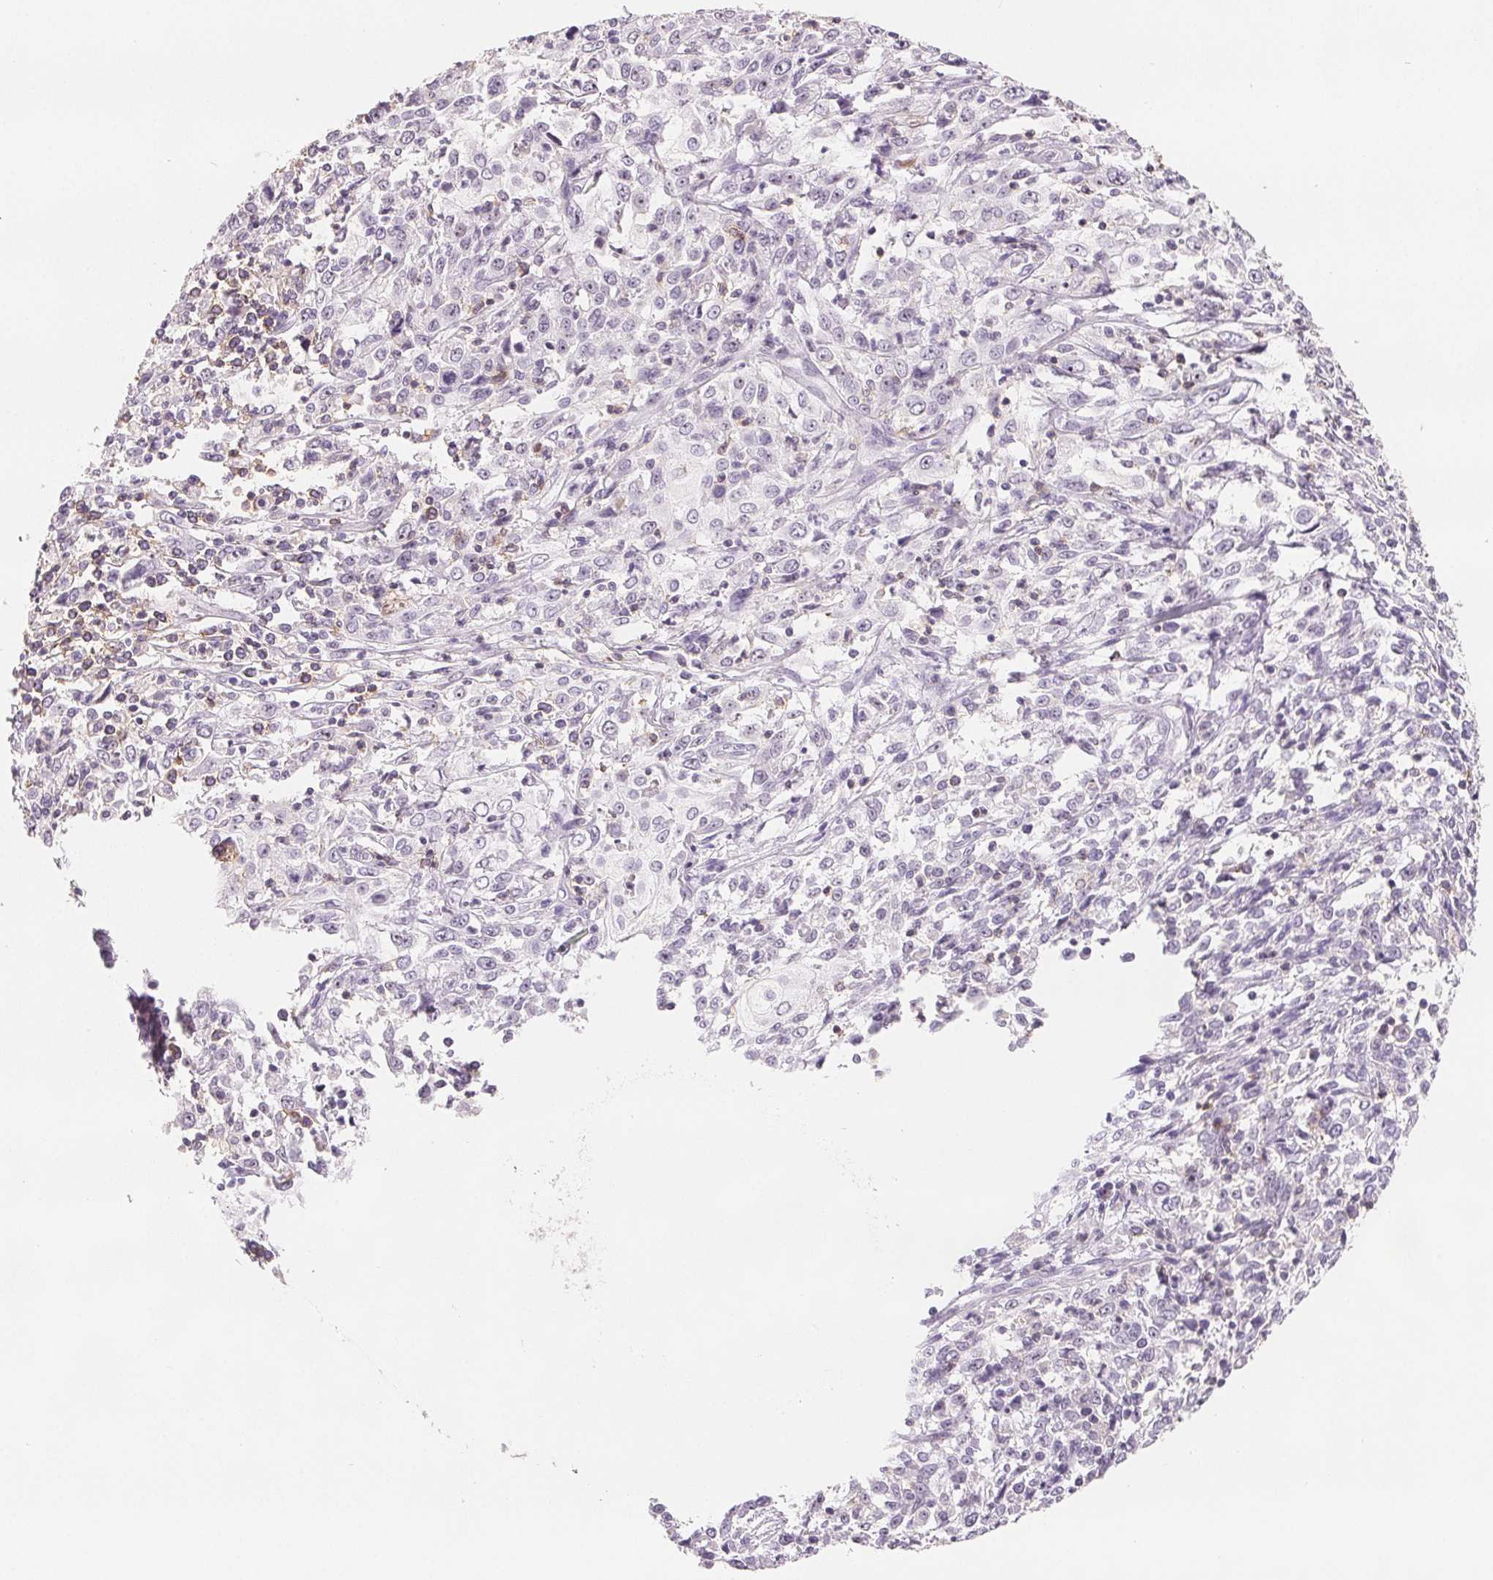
{"staining": {"intensity": "negative", "quantity": "none", "location": "none"}, "tissue": "cervical cancer", "cell_type": "Tumor cells", "image_type": "cancer", "snomed": [{"axis": "morphology", "description": "Adenocarcinoma, NOS"}, {"axis": "topography", "description": "Cervix"}], "caption": "This is an immunohistochemistry (IHC) photomicrograph of adenocarcinoma (cervical). There is no staining in tumor cells.", "gene": "CD69", "patient": {"sex": "female", "age": 40}}